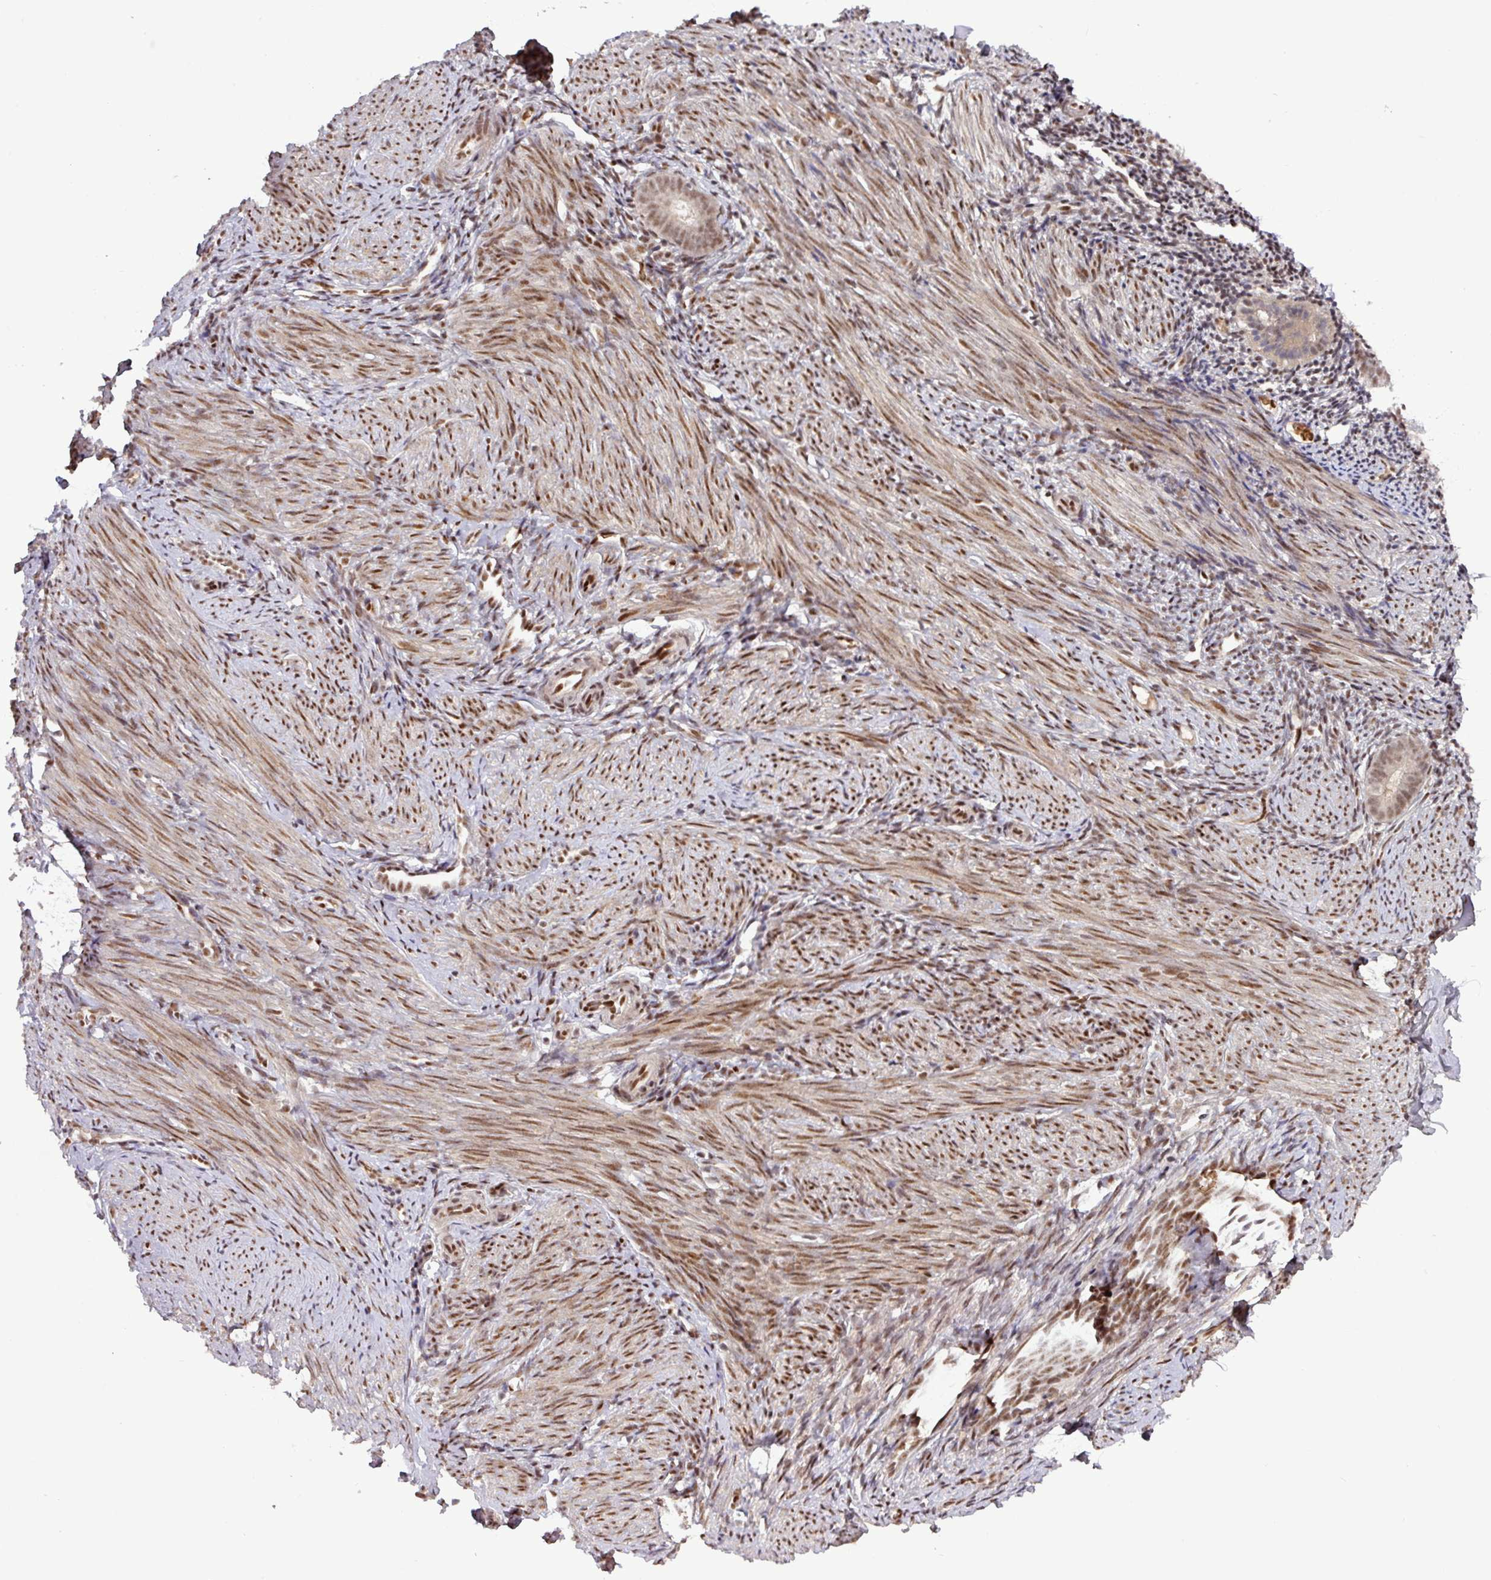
{"staining": {"intensity": "strong", "quantity": "25%-75%", "location": "nuclear"}, "tissue": "endometrium", "cell_type": "Cells in endometrial stroma", "image_type": "normal", "snomed": [{"axis": "morphology", "description": "Normal tissue, NOS"}, {"axis": "topography", "description": "Endometrium"}], "caption": "Immunohistochemical staining of unremarkable endometrium shows strong nuclear protein expression in about 25%-75% of cells in endometrial stroma.", "gene": "CIC", "patient": {"sex": "female", "age": 39}}